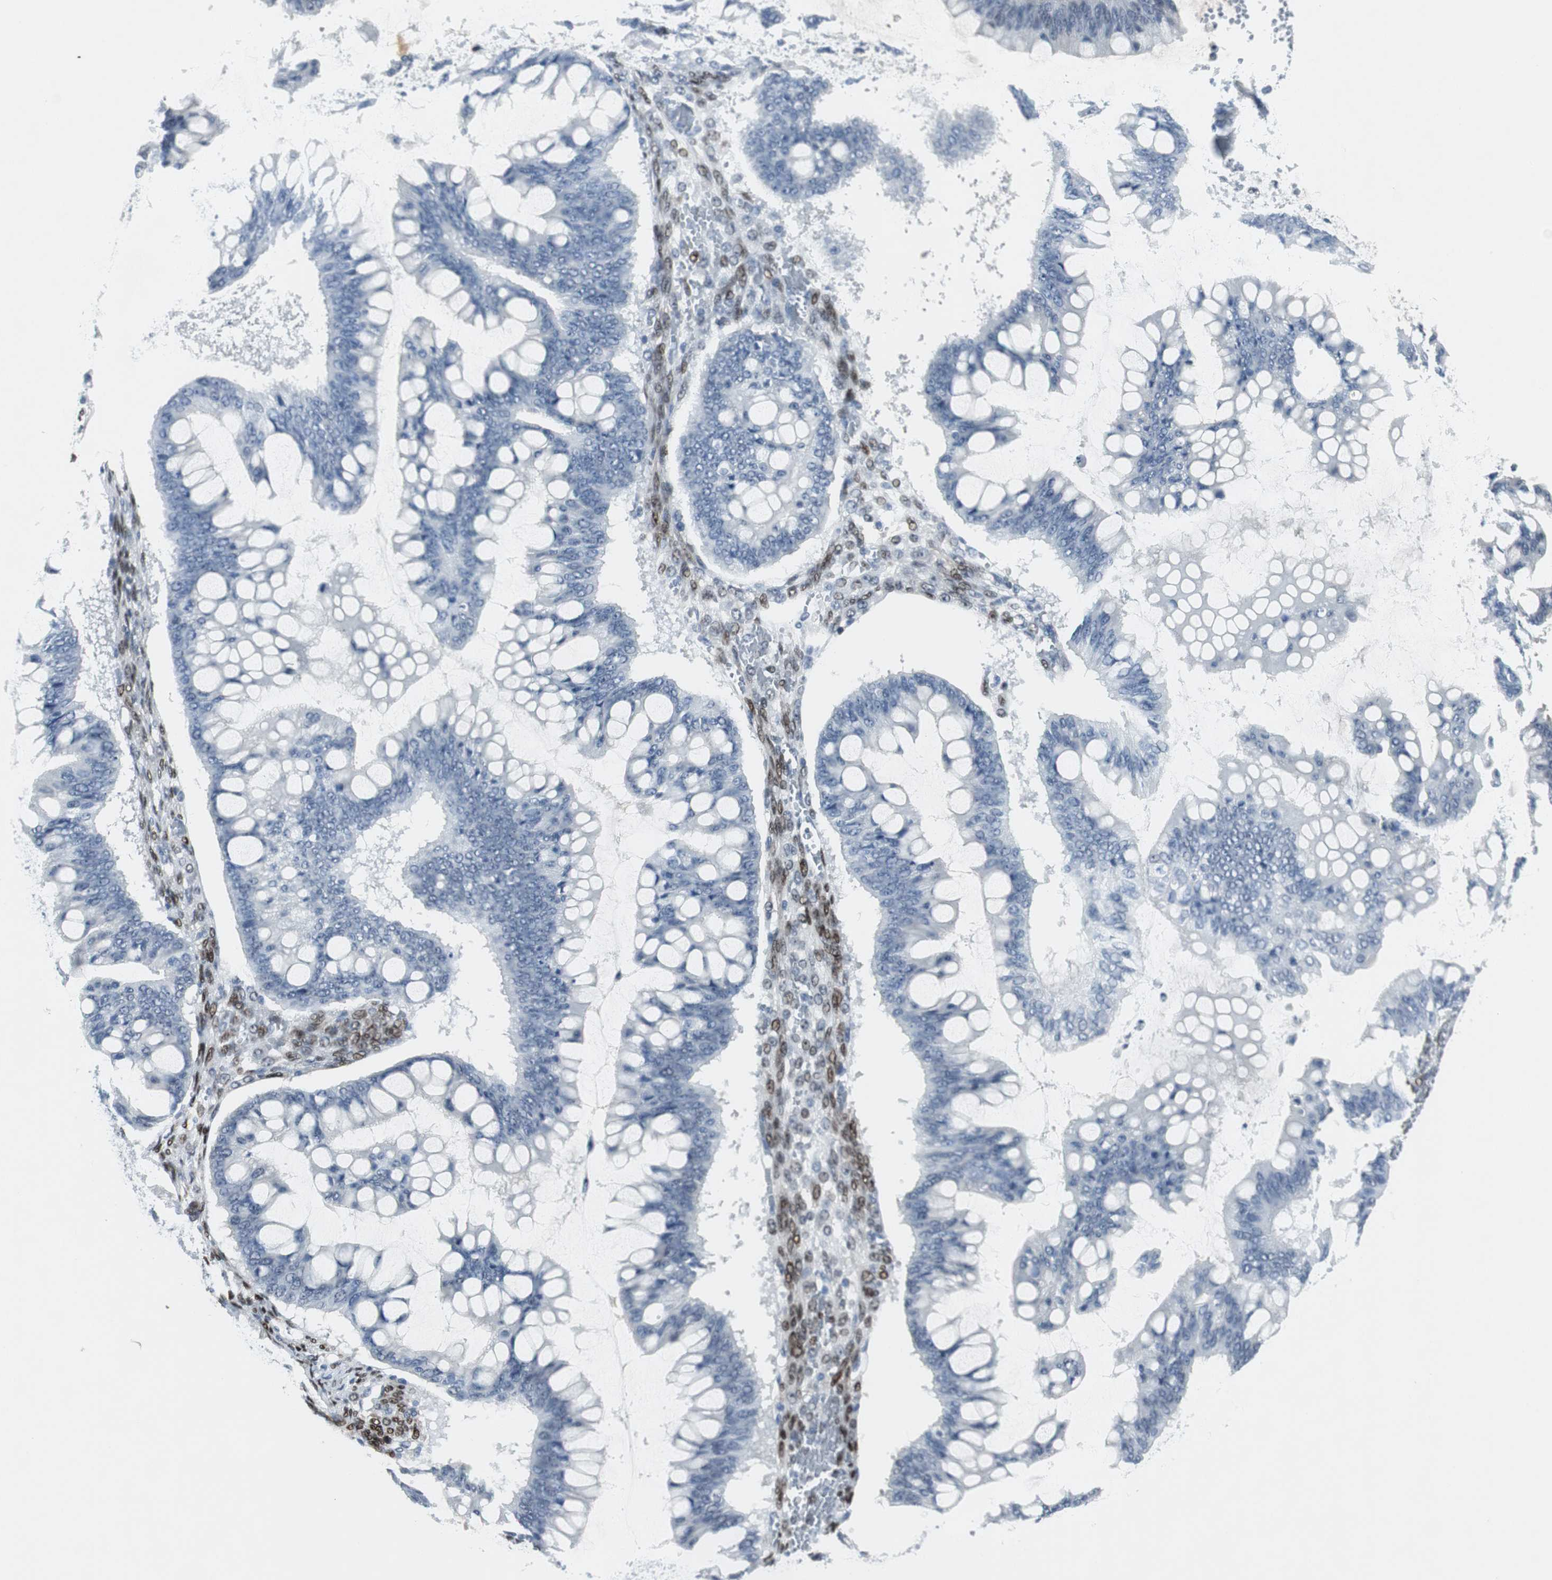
{"staining": {"intensity": "negative", "quantity": "none", "location": "none"}, "tissue": "ovarian cancer", "cell_type": "Tumor cells", "image_type": "cancer", "snomed": [{"axis": "morphology", "description": "Cystadenocarcinoma, mucinous, NOS"}, {"axis": "topography", "description": "Ovary"}], "caption": "The histopathology image displays no staining of tumor cells in ovarian cancer.", "gene": "ELK1", "patient": {"sex": "female", "age": 73}}